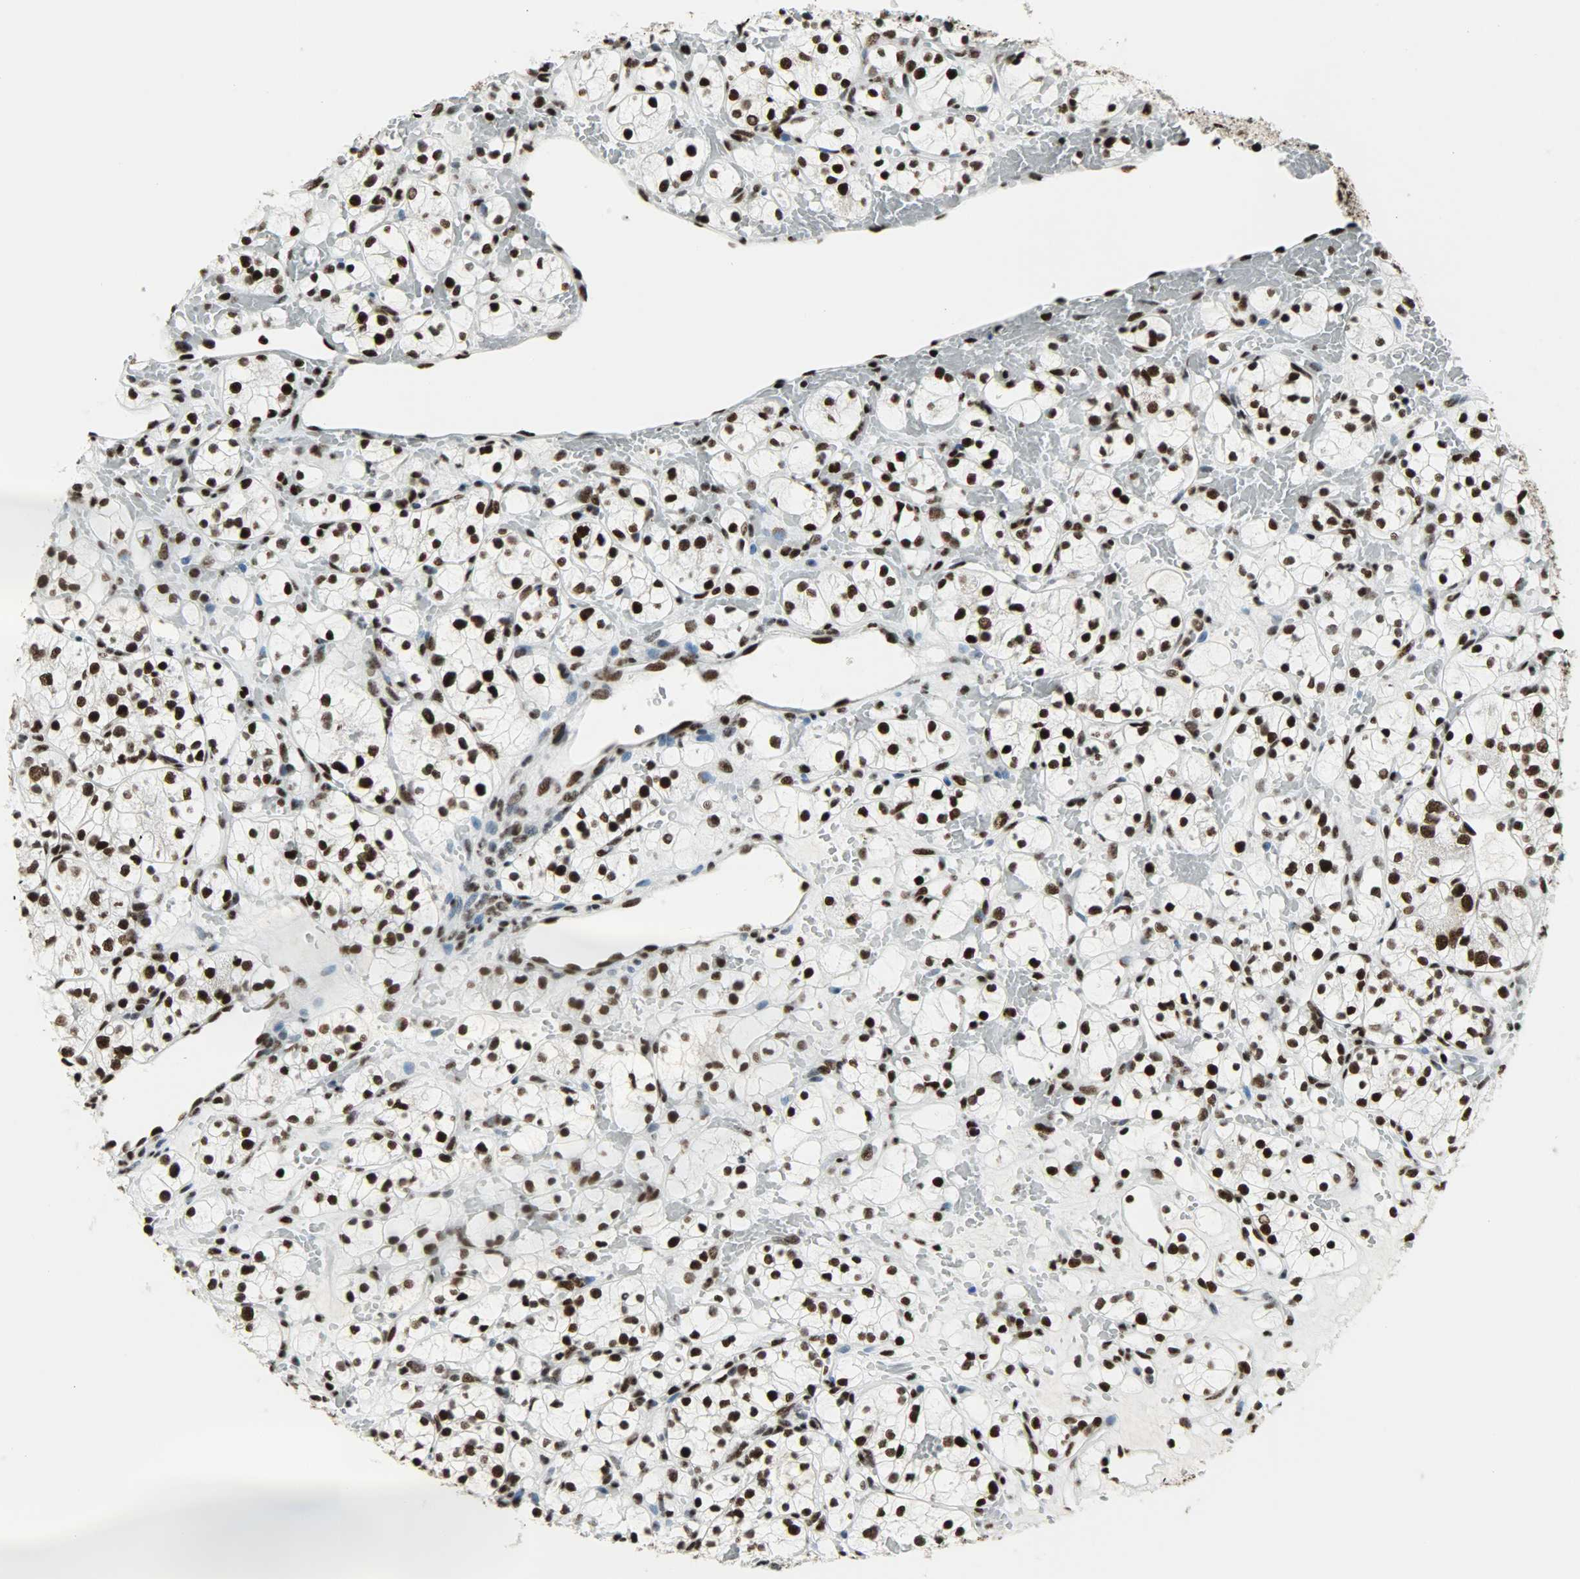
{"staining": {"intensity": "strong", "quantity": ">75%", "location": "nuclear"}, "tissue": "renal cancer", "cell_type": "Tumor cells", "image_type": "cancer", "snomed": [{"axis": "morphology", "description": "Adenocarcinoma, NOS"}, {"axis": "topography", "description": "Kidney"}], "caption": "Immunohistochemistry (IHC) micrograph of human adenocarcinoma (renal) stained for a protein (brown), which shows high levels of strong nuclear positivity in approximately >75% of tumor cells.", "gene": "SNRPA", "patient": {"sex": "female", "age": 60}}